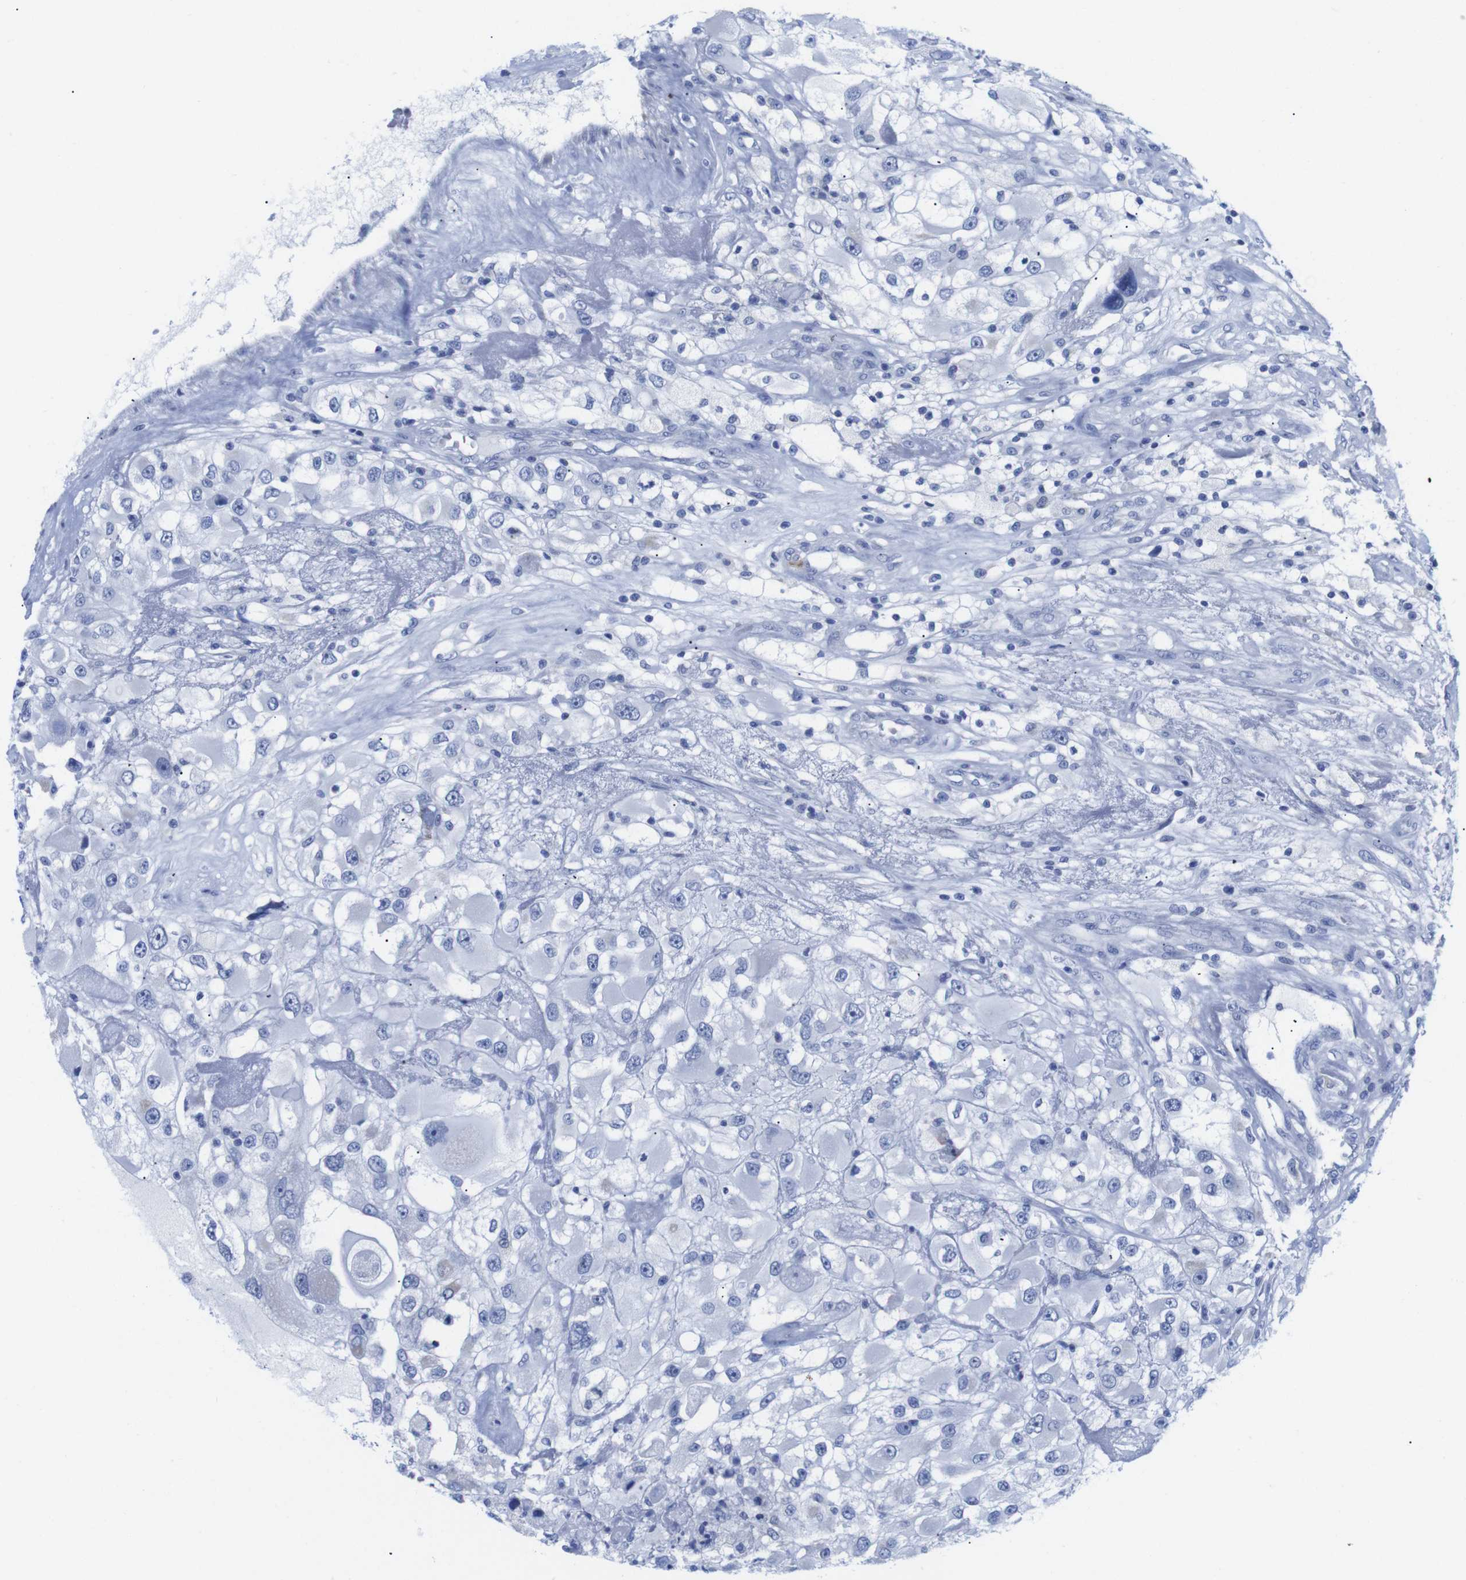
{"staining": {"intensity": "negative", "quantity": "none", "location": "none"}, "tissue": "renal cancer", "cell_type": "Tumor cells", "image_type": "cancer", "snomed": [{"axis": "morphology", "description": "Adenocarcinoma, NOS"}, {"axis": "topography", "description": "Kidney"}], "caption": "An image of human renal cancer (adenocarcinoma) is negative for staining in tumor cells.", "gene": "LRRC55", "patient": {"sex": "female", "age": 52}}